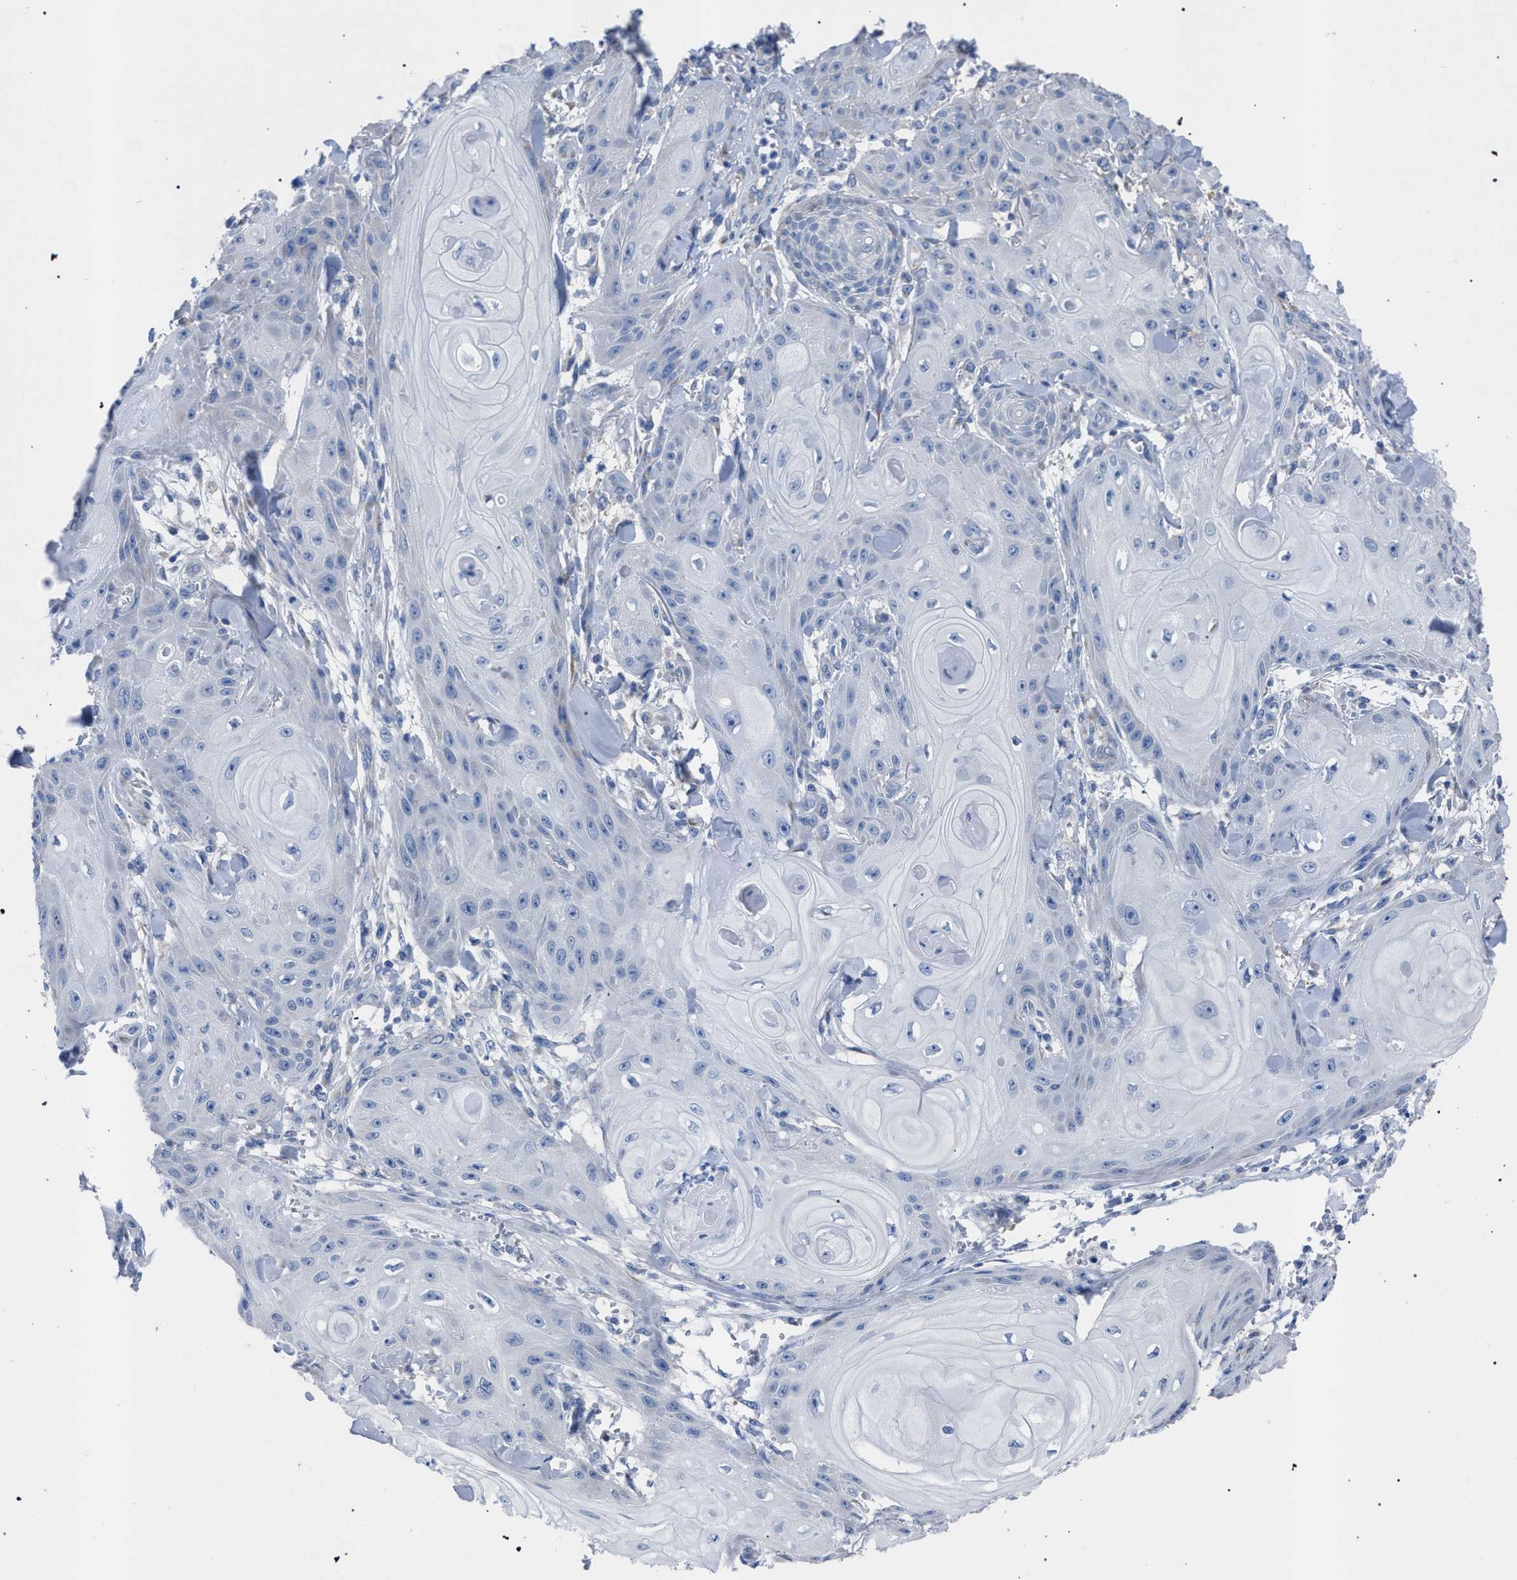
{"staining": {"intensity": "negative", "quantity": "none", "location": "none"}, "tissue": "skin cancer", "cell_type": "Tumor cells", "image_type": "cancer", "snomed": [{"axis": "morphology", "description": "Squamous cell carcinoma, NOS"}, {"axis": "topography", "description": "Skin"}], "caption": "Tumor cells are negative for brown protein staining in skin cancer (squamous cell carcinoma).", "gene": "CRYZ", "patient": {"sex": "male", "age": 74}}